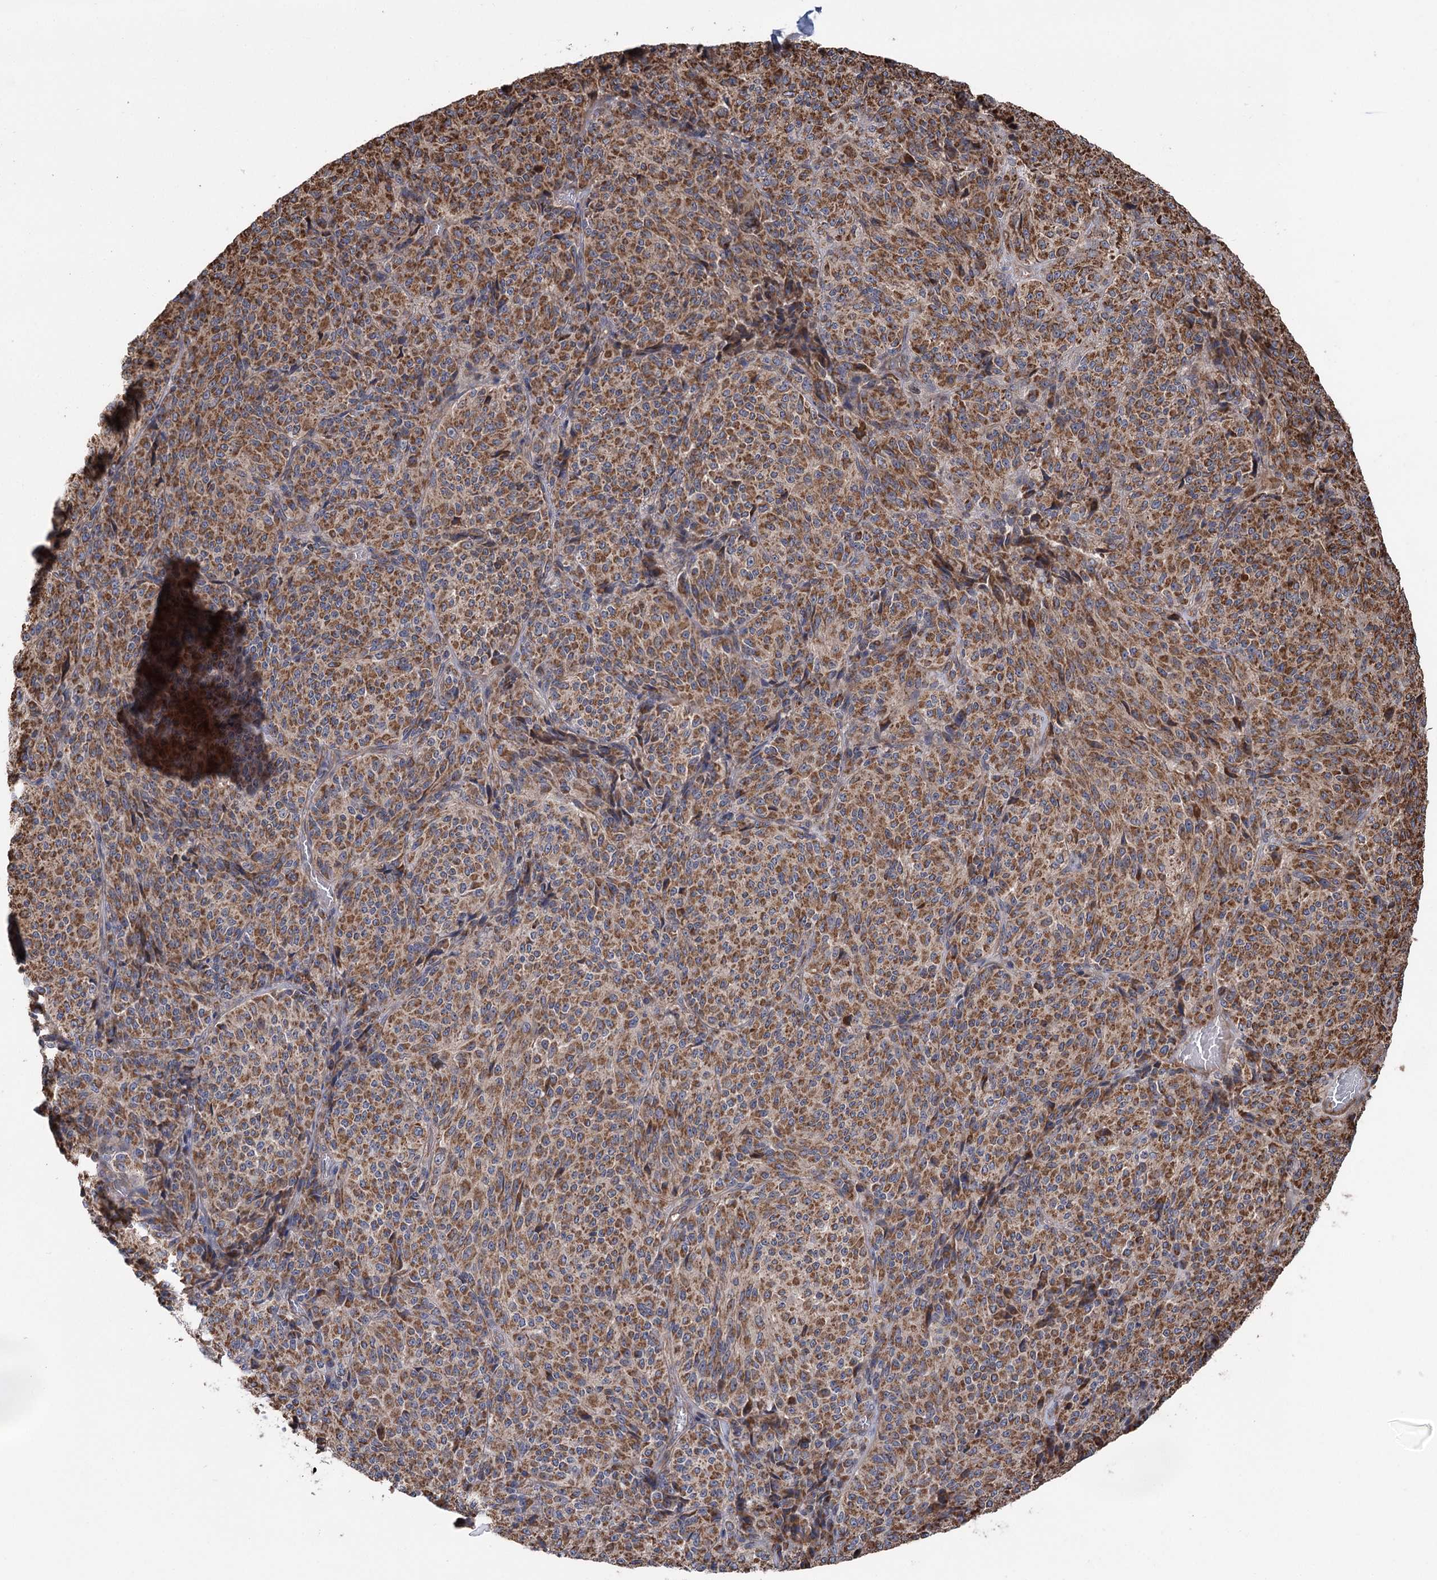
{"staining": {"intensity": "strong", "quantity": ">75%", "location": "cytoplasmic/membranous"}, "tissue": "melanoma", "cell_type": "Tumor cells", "image_type": "cancer", "snomed": [{"axis": "morphology", "description": "Malignant melanoma, Metastatic site"}, {"axis": "topography", "description": "Brain"}], "caption": "Protein expression by immunohistochemistry (IHC) exhibits strong cytoplasmic/membranous positivity in about >75% of tumor cells in malignant melanoma (metastatic site). (brown staining indicates protein expression, while blue staining denotes nuclei).", "gene": "RWDD4", "patient": {"sex": "female", "age": 56}}